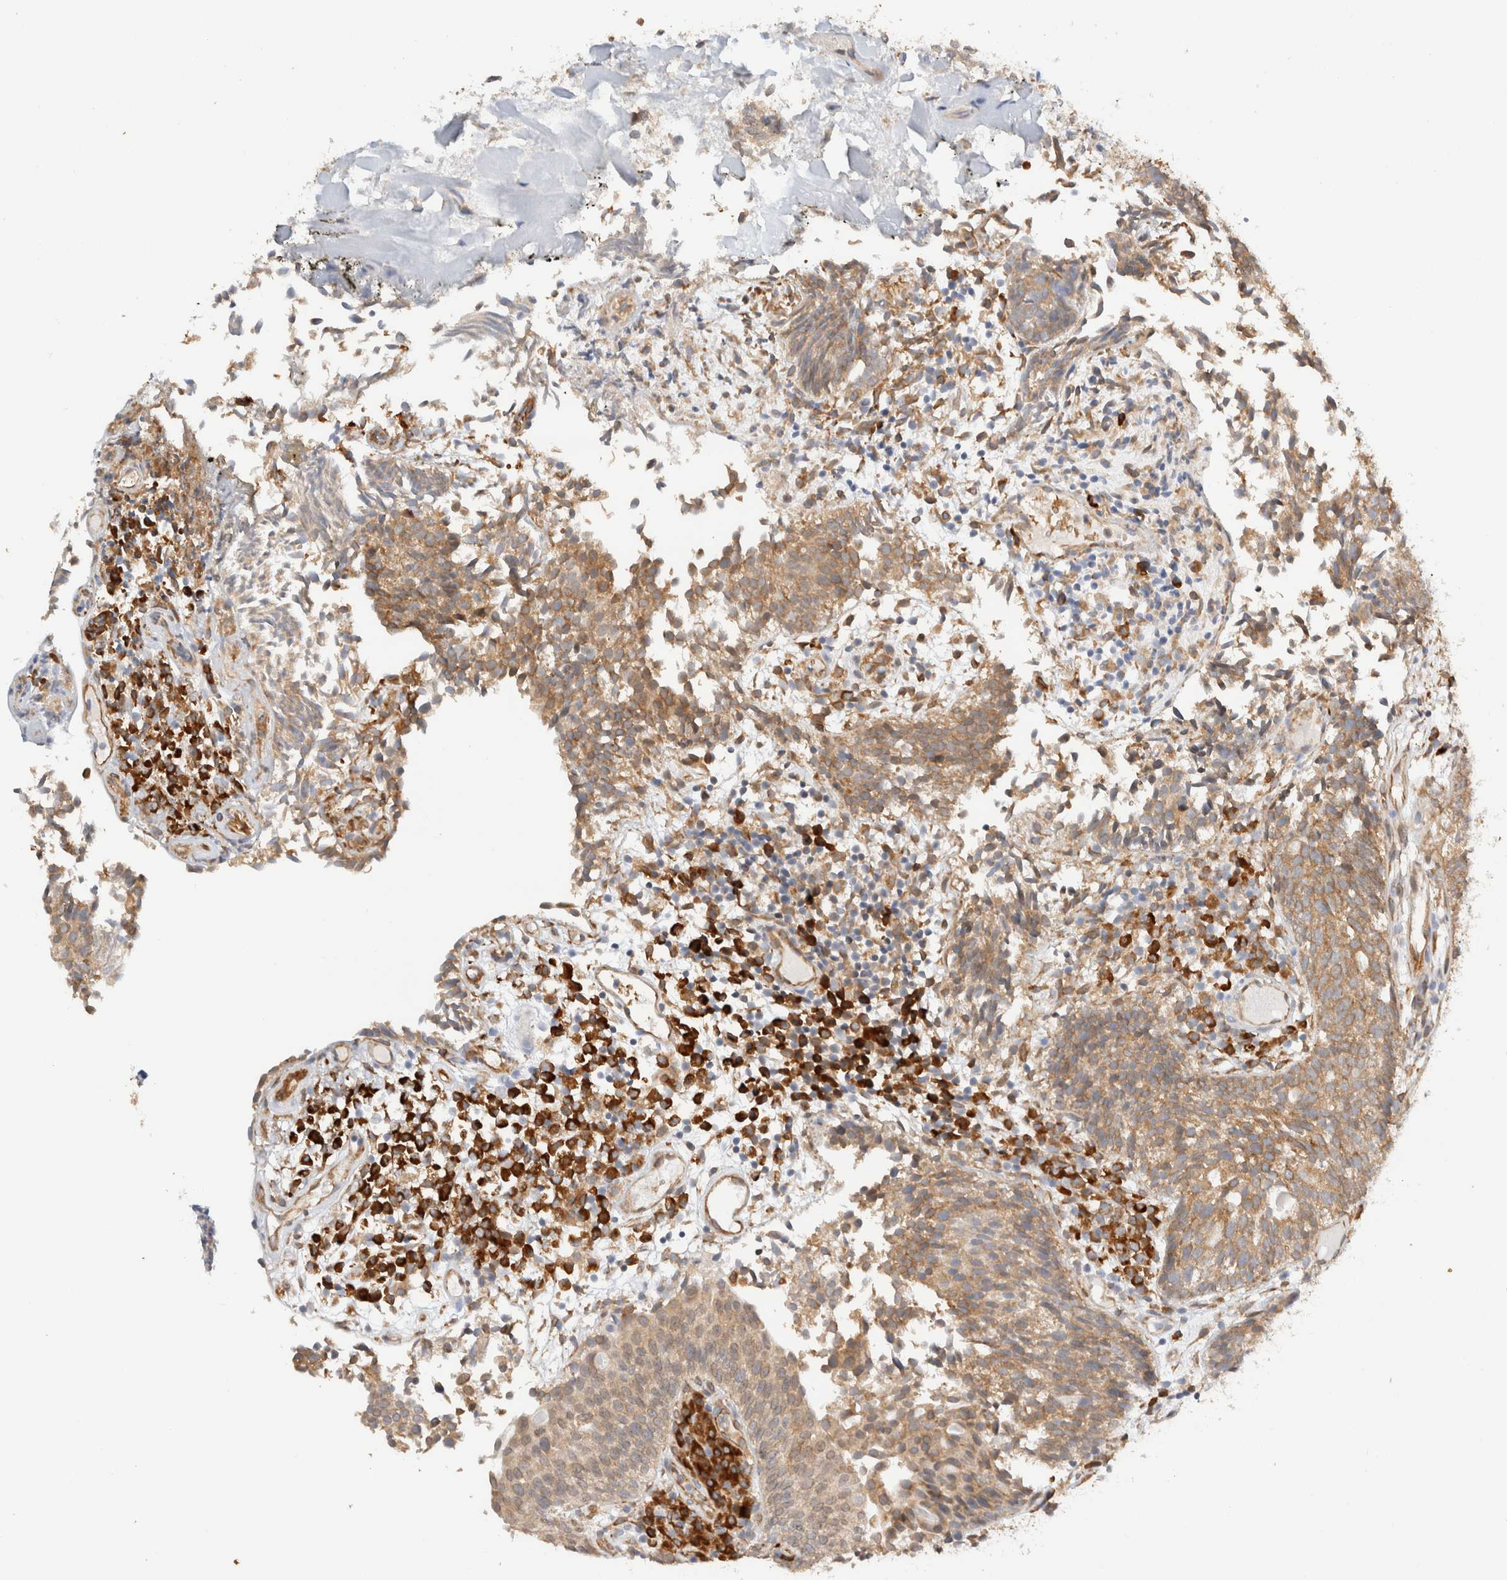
{"staining": {"intensity": "moderate", "quantity": ">75%", "location": "cytoplasmic/membranous"}, "tissue": "urothelial cancer", "cell_type": "Tumor cells", "image_type": "cancer", "snomed": [{"axis": "morphology", "description": "Urothelial carcinoma, Low grade"}, {"axis": "topography", "description": "Urinary bladder"}], "caption": "IHC photomicrograph of human urothelial cancer stained for a protein (brown), which shows medium levels of moderate cytoplasmic/membranous positivity in approximately >75% of tumor cells.", "gene": "SYVN1", "patient": {"sex": "male", "age": 86}}